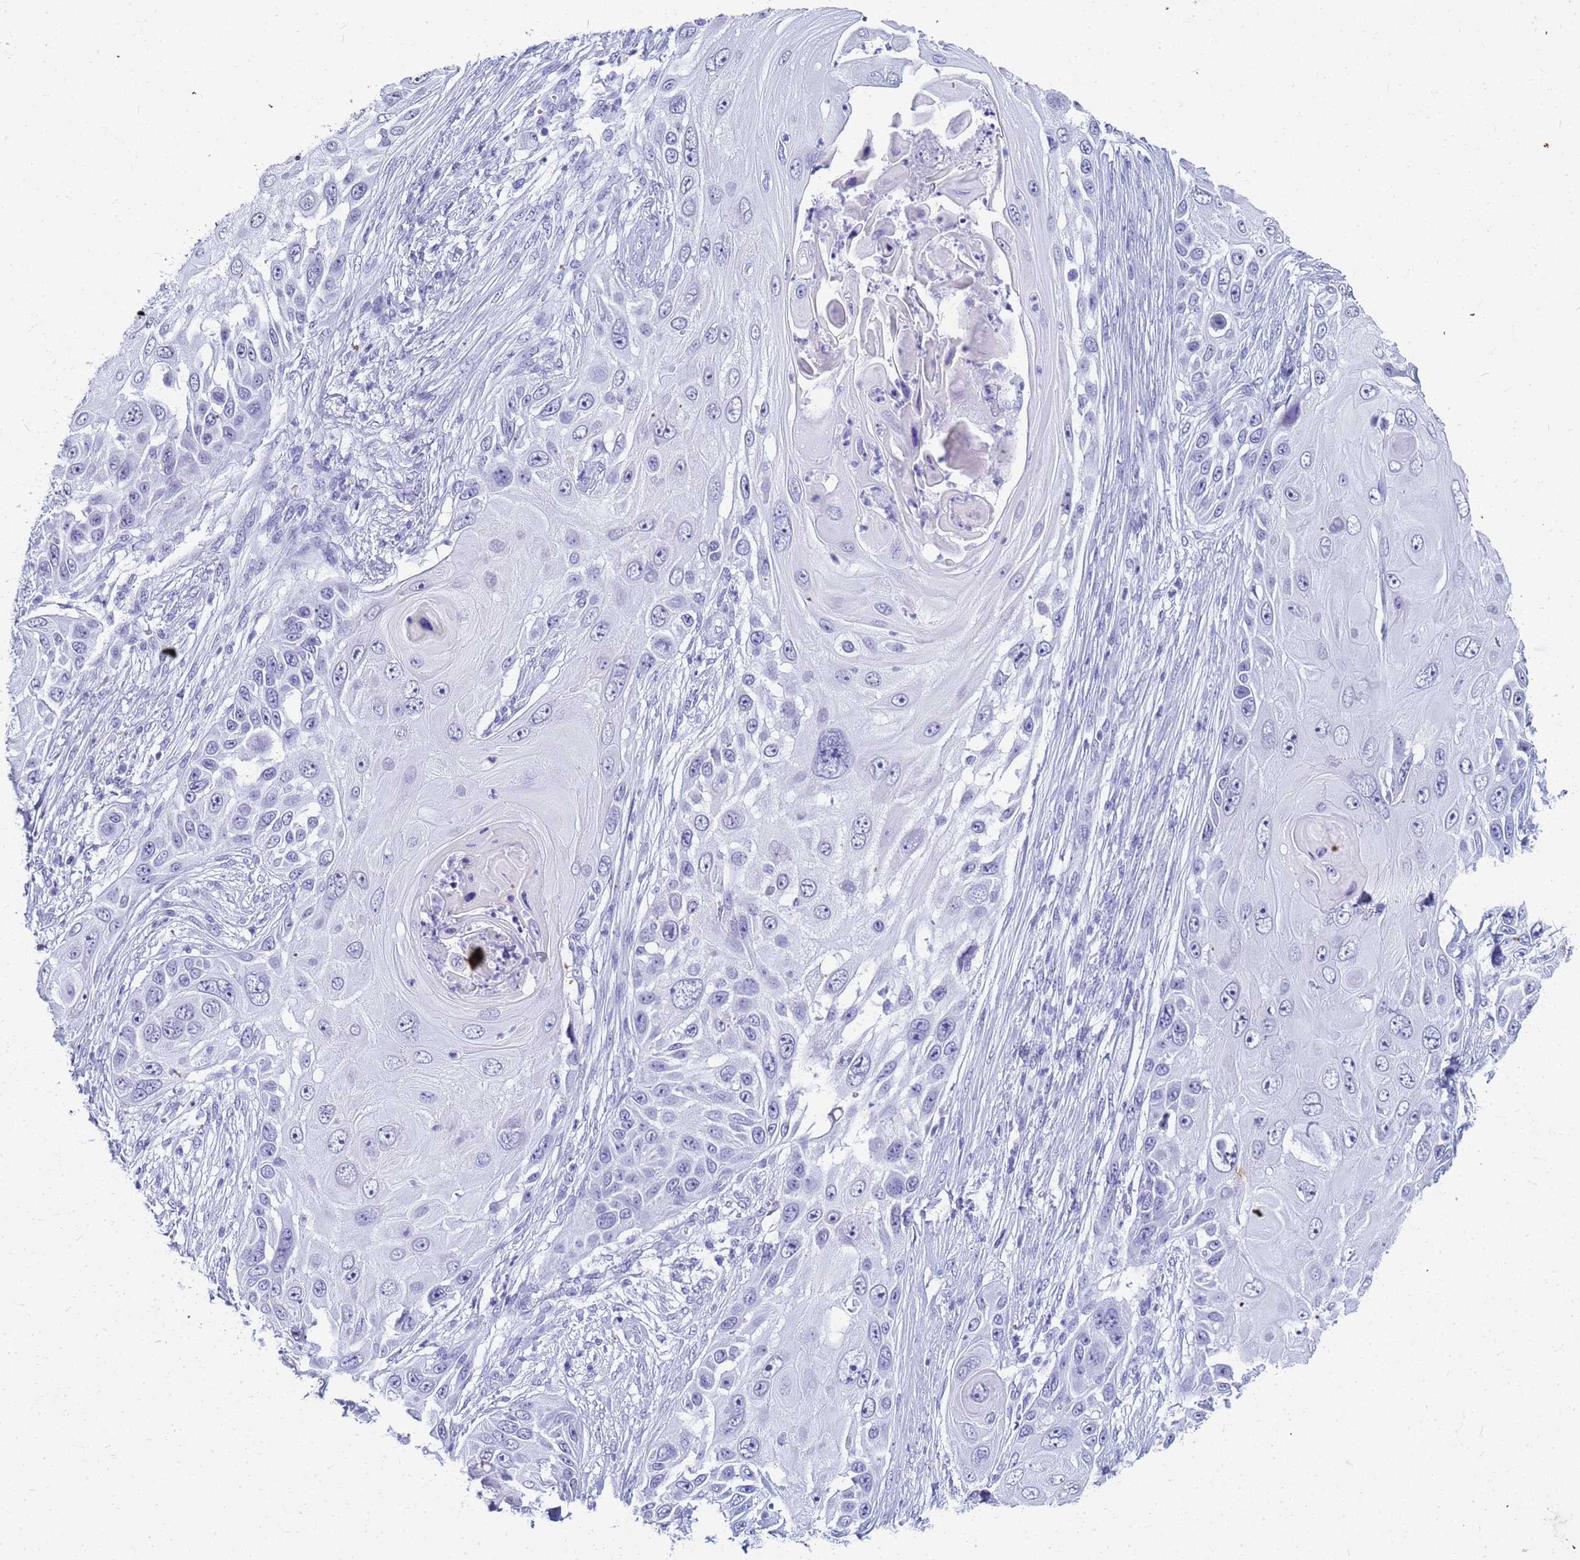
{"staining": {"intensity": "negative", "quantity": "none", "location": "none"}, "tissue": "skin cancer", "cell_type": "Tumor cells", "image_type": "cancer", "snomed": [{"axis": "morphology", "description": "Squamous cell carcinoma, NOS"}, {"axis": "topography", "description": "Skin"}], "caption": "This is an immunohistochemistry image of squamous cell carcinoma (skin). There is no staining in tumor cells.", "gene": "SLC7A9", "patient": {"sex": "female", "age": 44}}